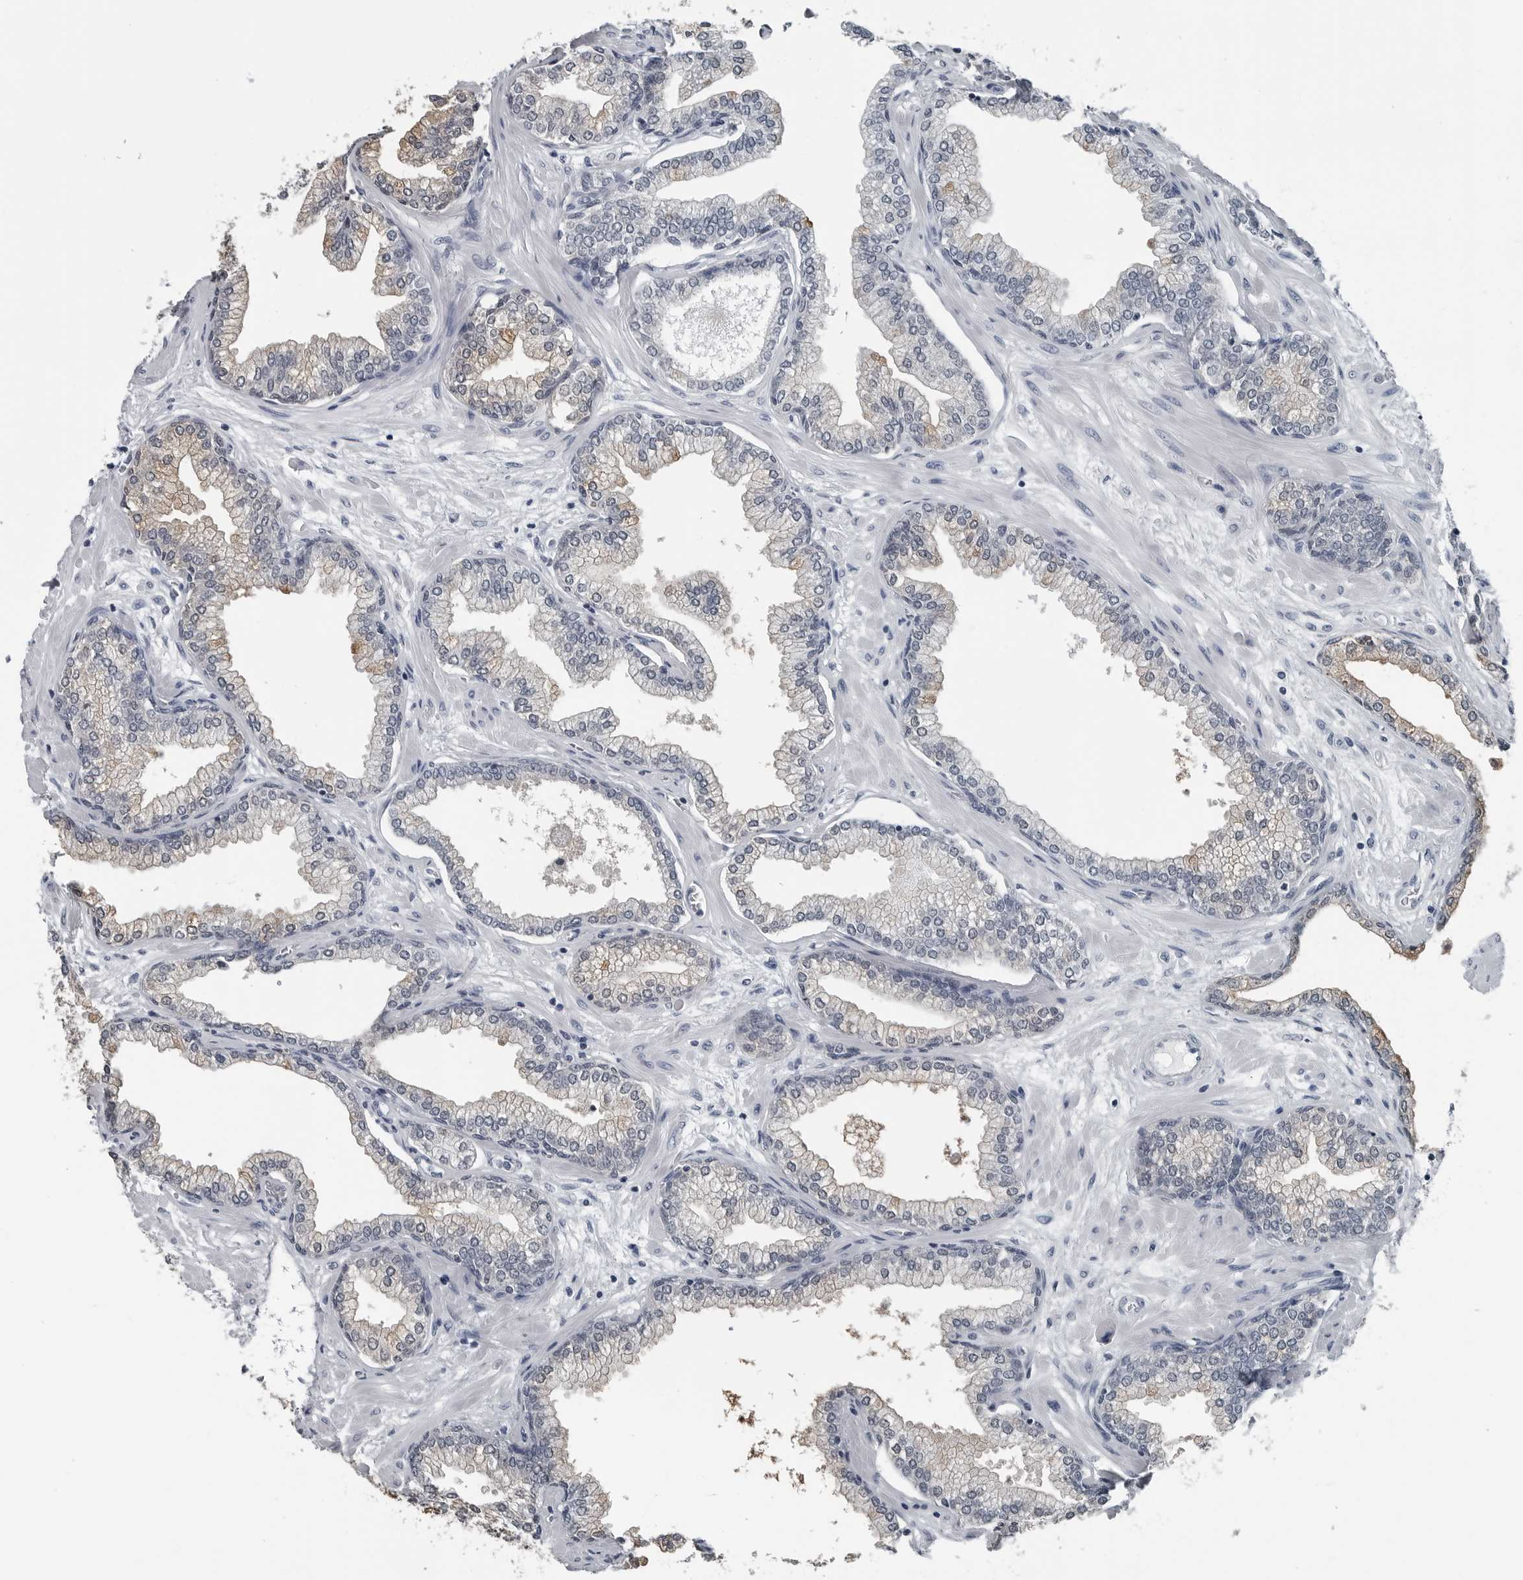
{"staining": {"intensity": "weak", "quantity": "25%-75%", "location": "cytoplasmic/membranous"}, "tissue": "prostate", "cell_type": "Glandular cells", "image_type": "normal", "snomed": [{"axis": "morphology", "description": "Normal tissue, NOS"}, {"axis": "morphology", "description": "Urothelial carcinoma, Low grade"}, {"axis": "topography", "description": "Urinary bladder"}, {"axis": "topography", "description": "Prostate"}], "caption": "A brown stain shows weak cytoplasmic/membranous positivity of a protein in glandular cells of normal human prostate.", "gene": "SPINK1", "patient": {"sex": "male", "age": 60}}